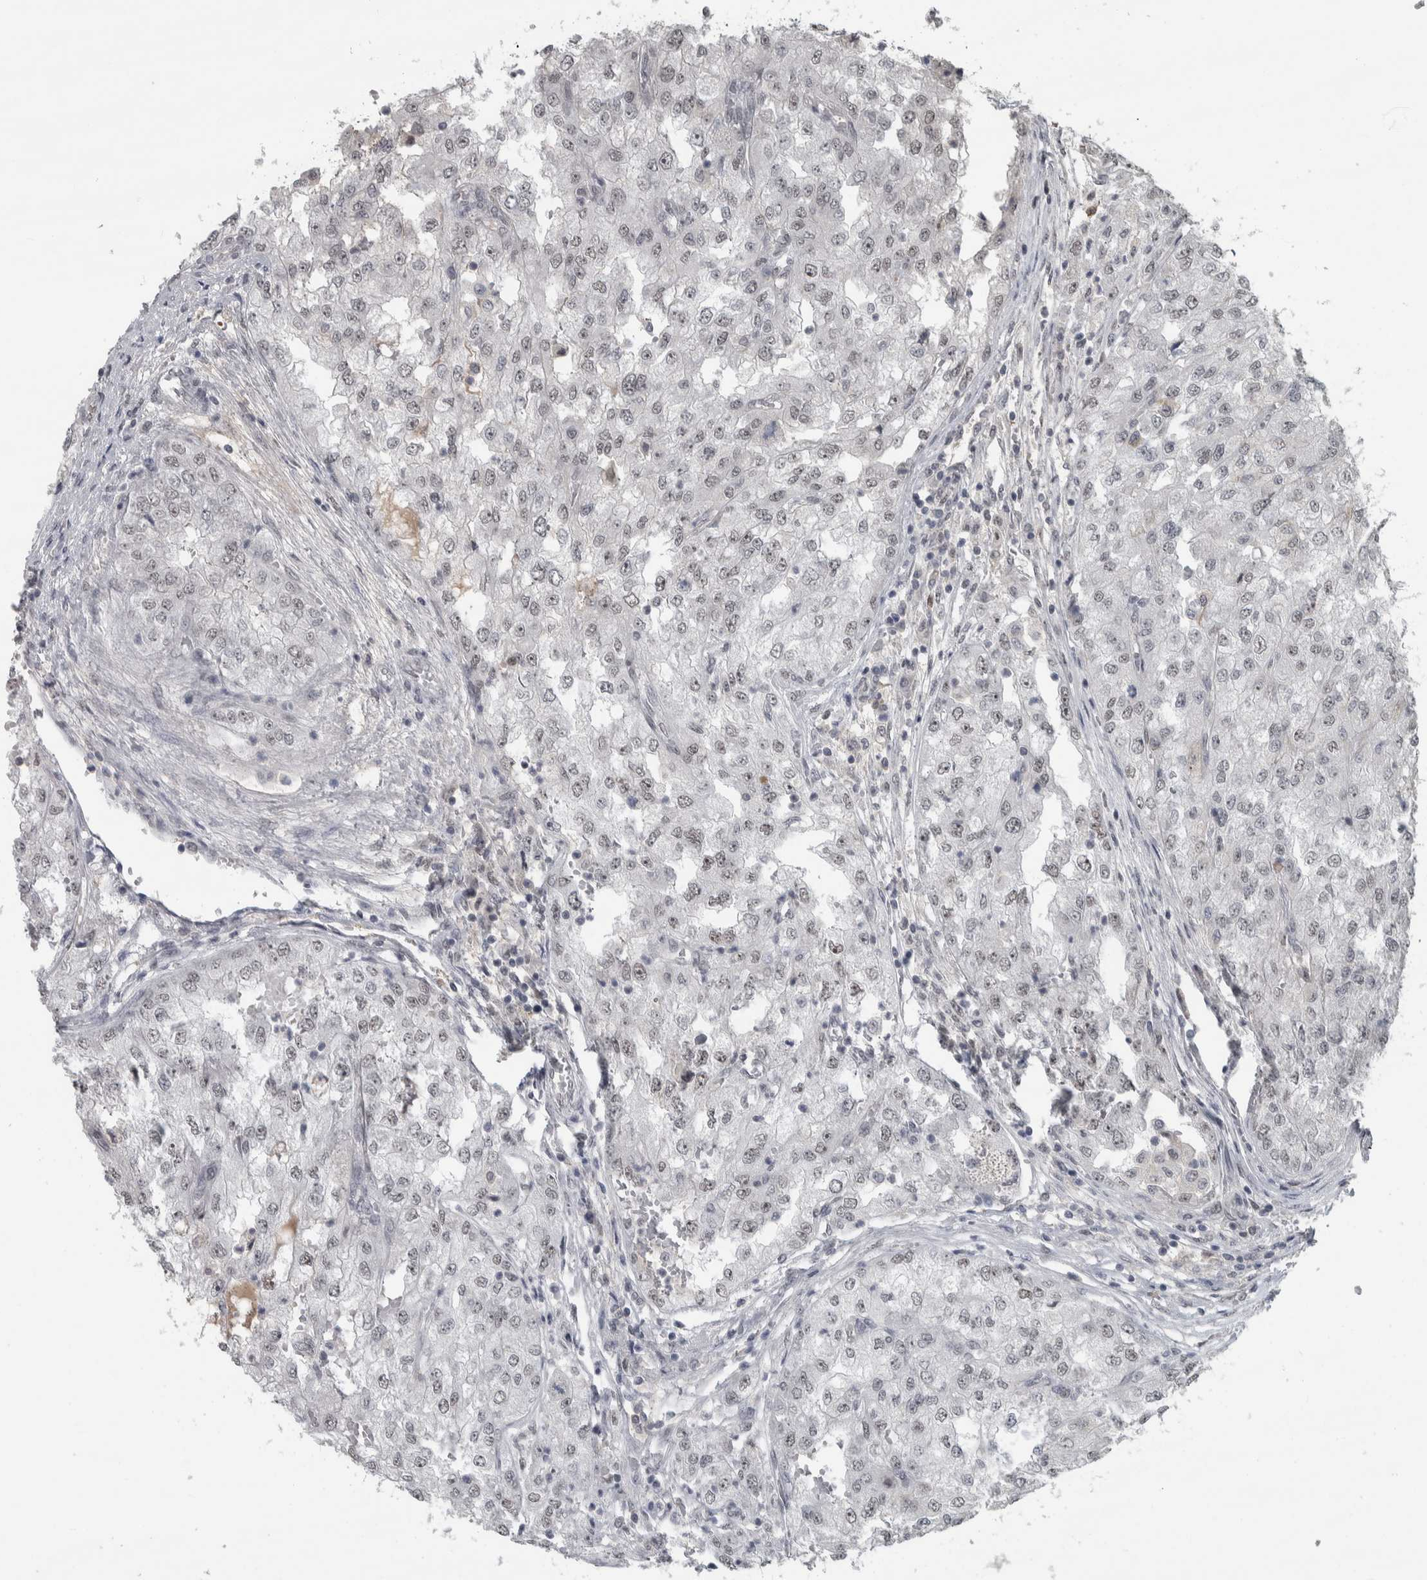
{"staining": {"intensity": "moderate", "quantity": "25%-75%", "location": "nuclear"}, "tissue": "renal cancer", "cell_type": "Tumor cells", "image_type": "cancer", "snomed": [{"axis": "morphology", "description": "Adenocarcinoma, NOS"}, {"axis": "topography", "description": "Kidney"}], "caption": "Adenocarcinoma (renal) tissue reveals moderate nuclear expression in approximately 25%-75% of tumor cells", "gene": "DDX42", "patient": {"sex": "female", "age": 54}}